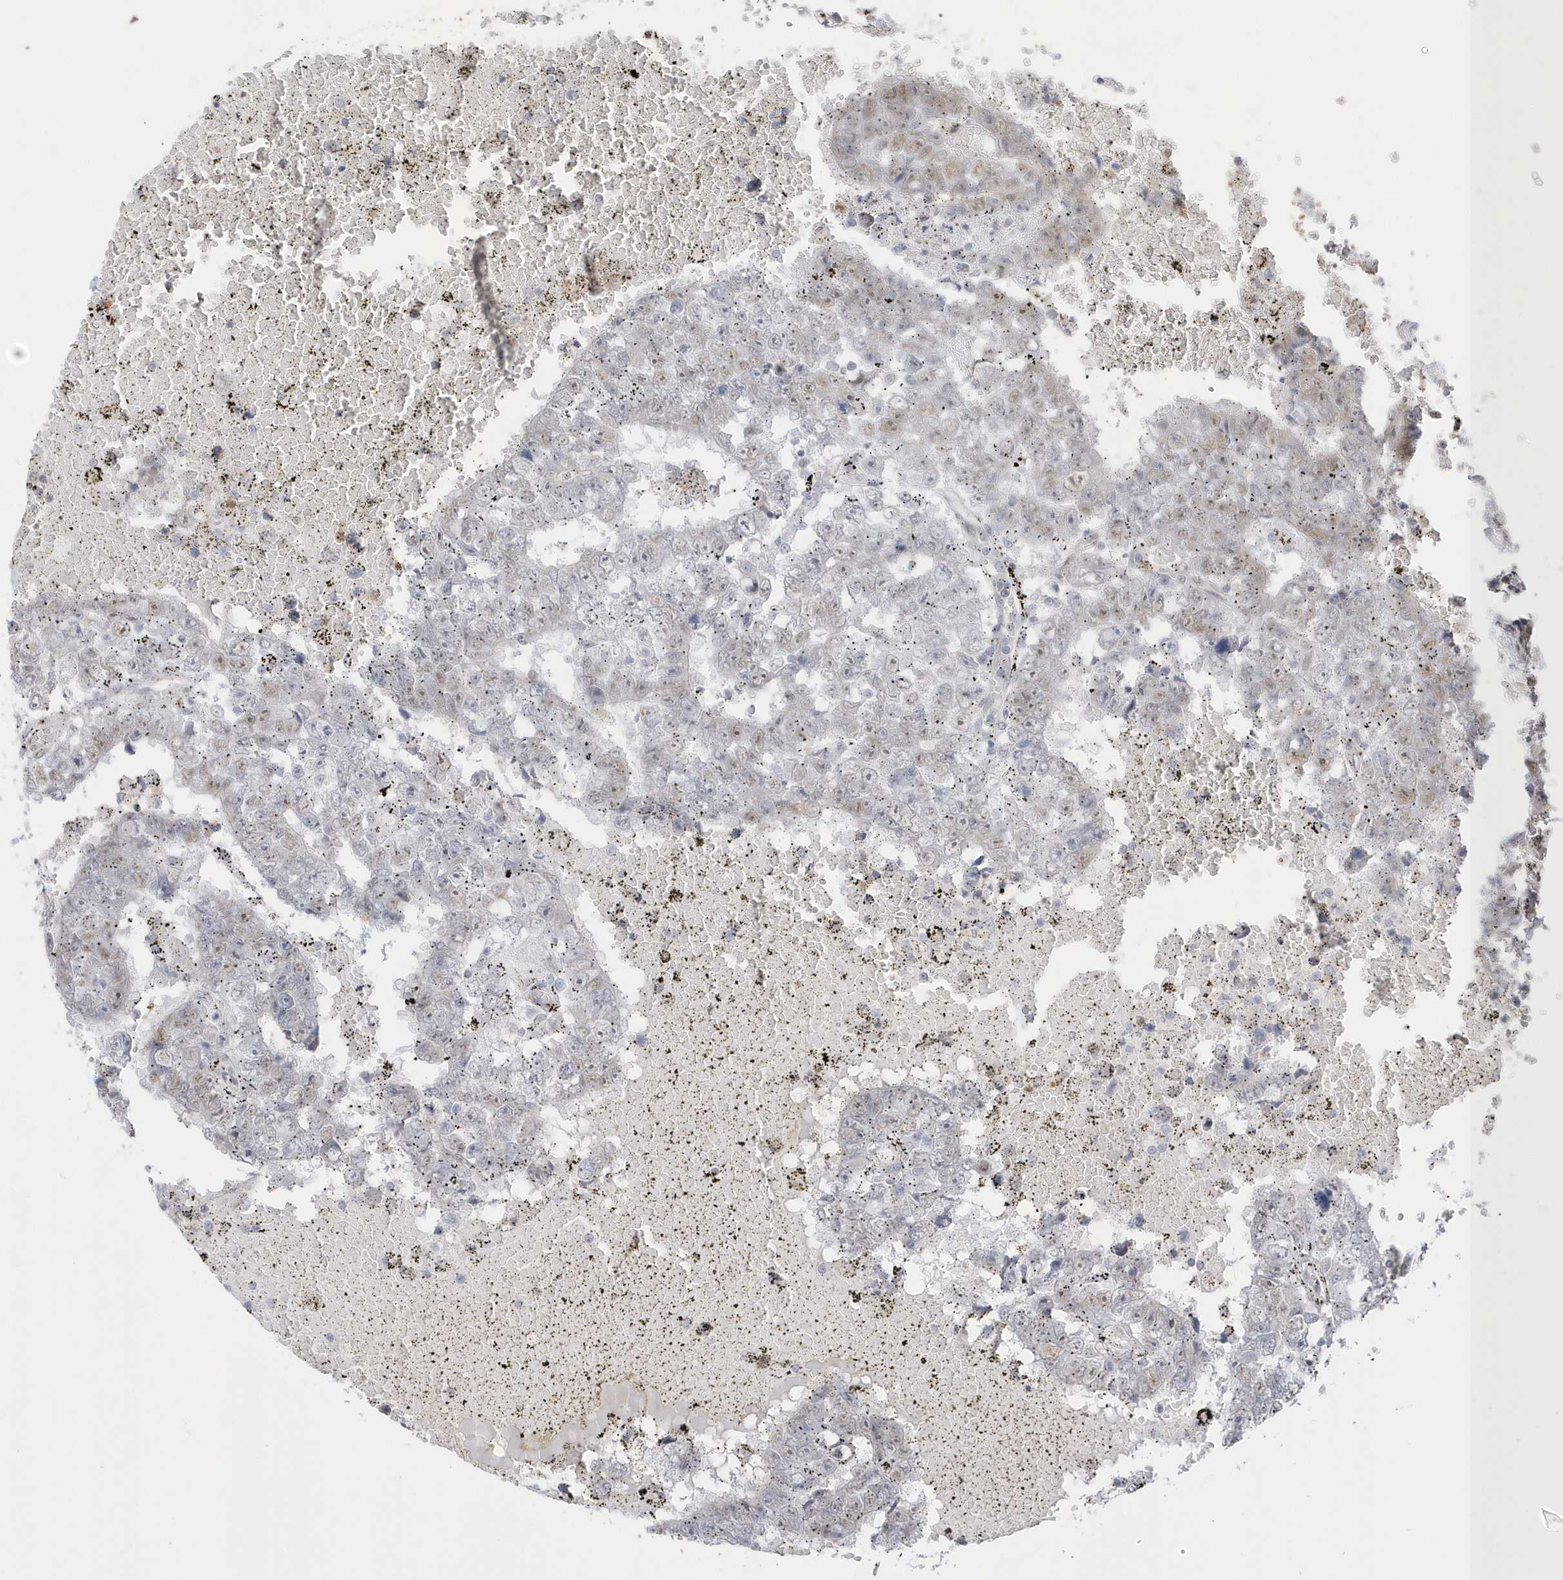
{"staining": {"intensity": "weak", "quantity": "25%-75%", "location": "nuclear"}, "tissue": "testis cancer", "cell_type": "Tumor cells", "image_type": "cancer", "snomed": [{"axis": "morphology", "description": "Carcinoma, Embryonal, NOS"}, {"axis": "topography", "description": "Testis"}], "caption": "Brown immunohistochemical staining in human embryonal carcinoma (testis) displays weak nuclear positivity in about 25%-75% of tumor cells.", "gene": "NAF1", "patient": {"sex": "male", "age": 25}}